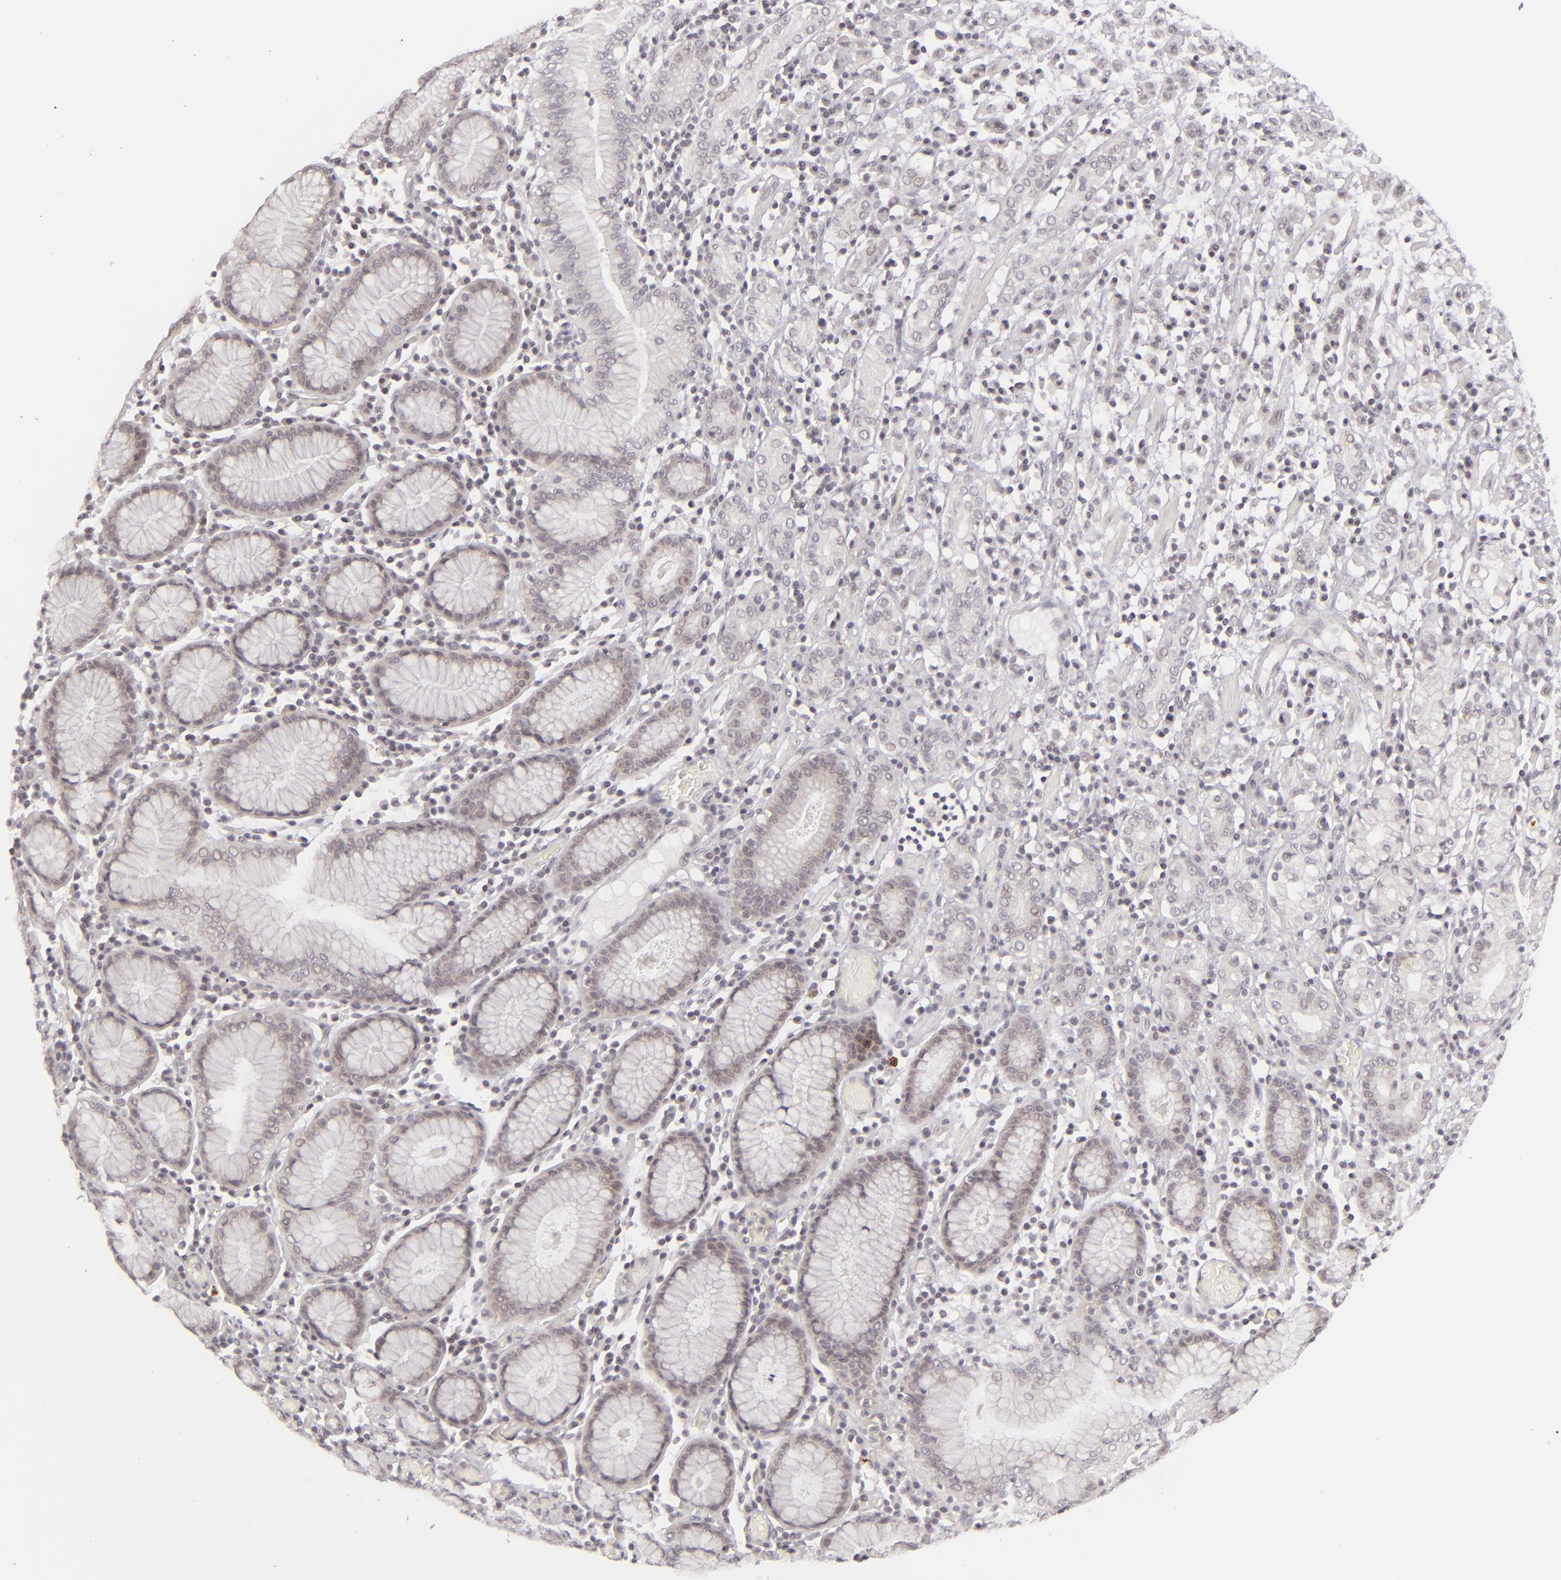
{"staining": {"intensity": "negative", "quantity": "none", "location": "none"}, "tissue": "stomach cancer", "cell_type": "Tumor cells", "image_type": "cancer", "snomed": [{"axis": "morphology", "description": "Adenocarcinoma, NOS"}, {"axis": "topography", "description": "Stomach, lower"}], "caption": "This photomicrograph is of stomach cancer stained with IHC to label a protein in brown with the nuclei are counter-stained blue. There is no expression in tumor cells.", "gene": "DLG3", "patient": {"sex": "male", "age": 88}}